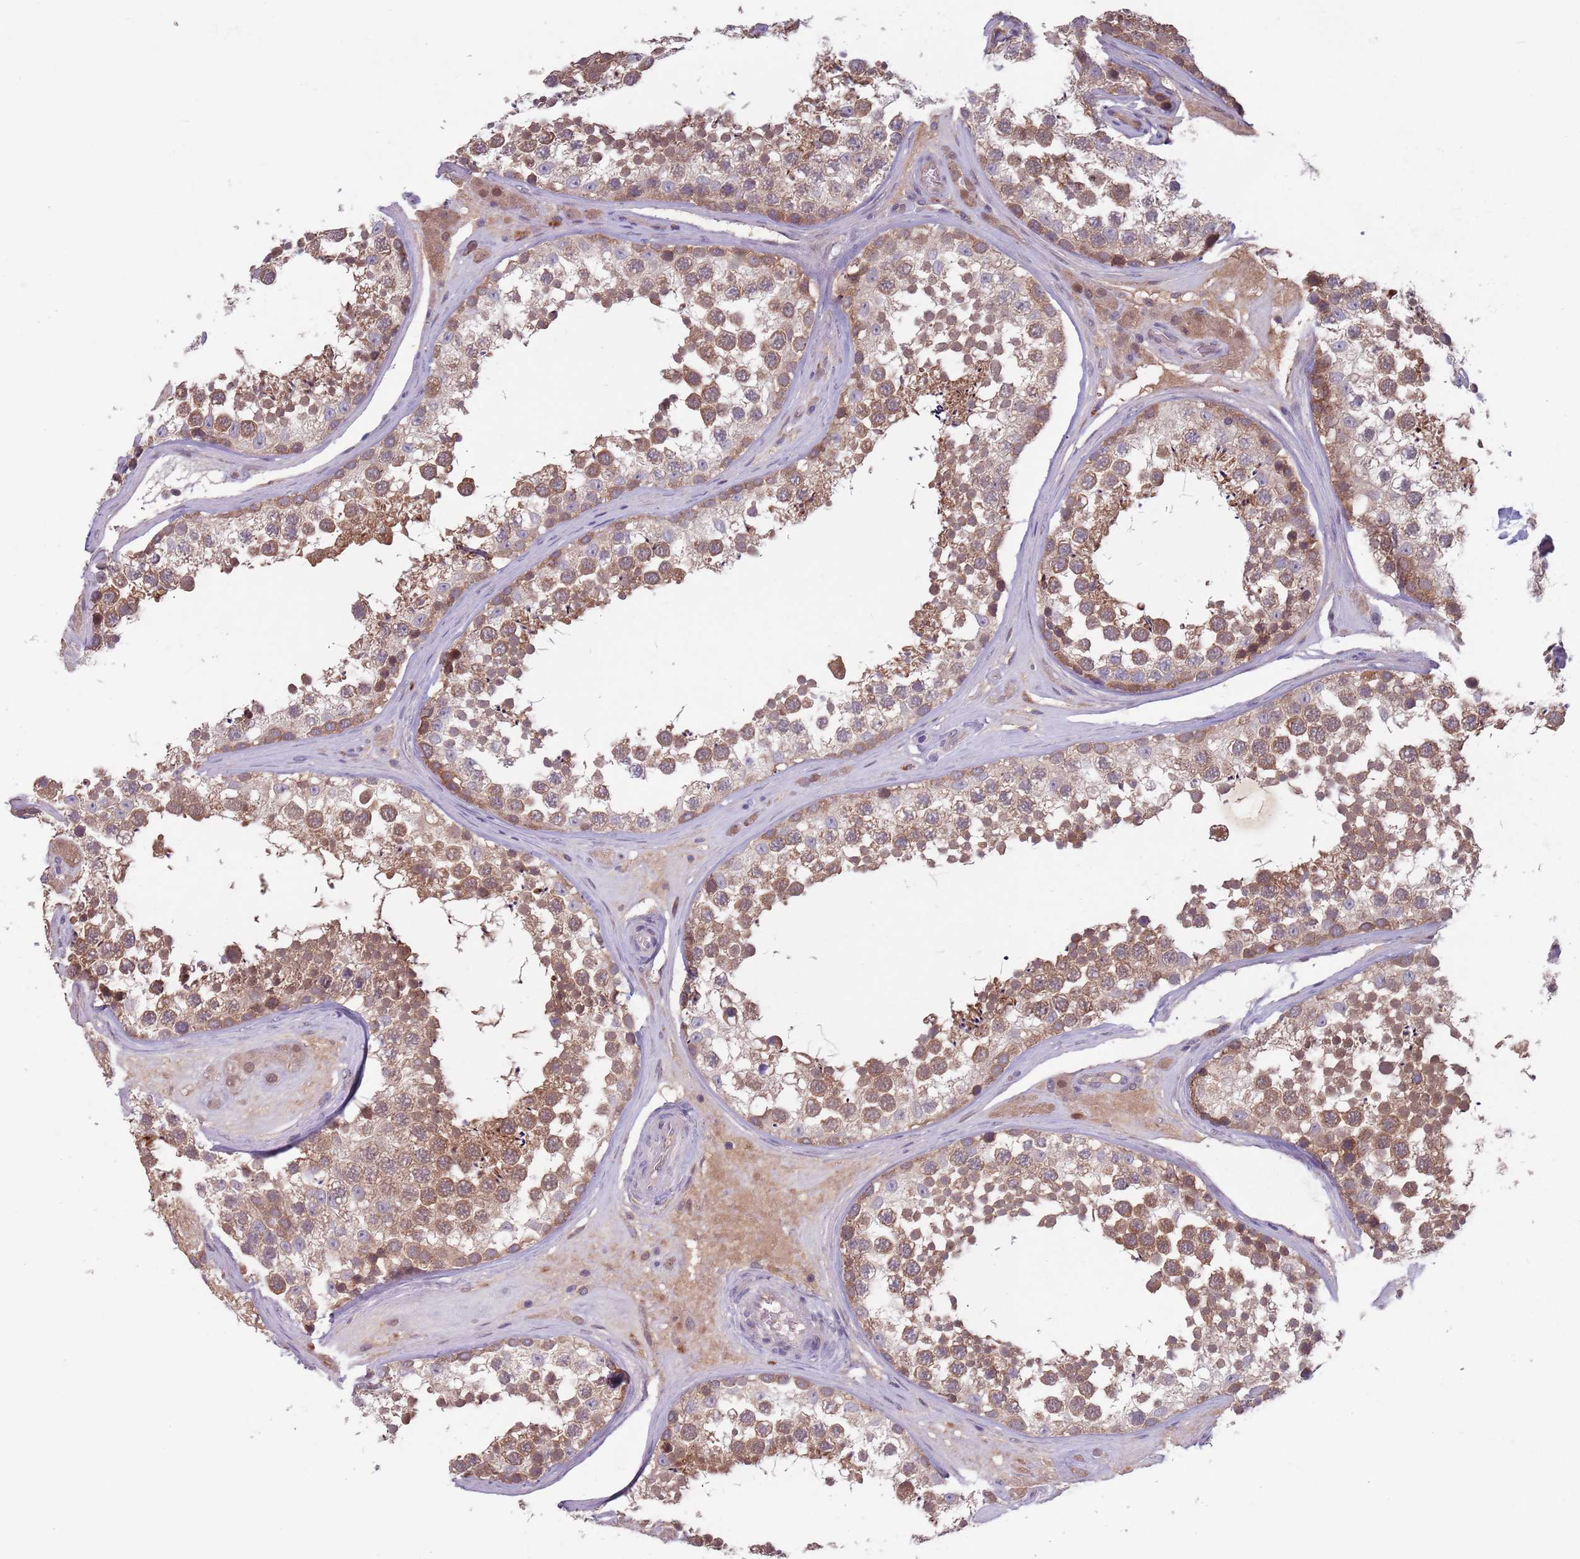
{"staining": {"intensity": "moderate", "quantity": ">75%", "location": "cytoplasmic/membranous"}, "tissue": "testis", "cell_type": "Cells in seminiferous ducts", "image_type": "normal", "snomed": [{"axis": "morphology", "description": "Normal tissue, NOS"}, {"axis": "topography", "description": "Testis"}], "caption": "Immunohistochemical staining of unremarkable testis displays moderate cytoplasmic/membranous protein staining in about >75% of cells in seminiferous ducts.", "gene": "TYW1B", "patient": {"sex": "male", "age": 46}}